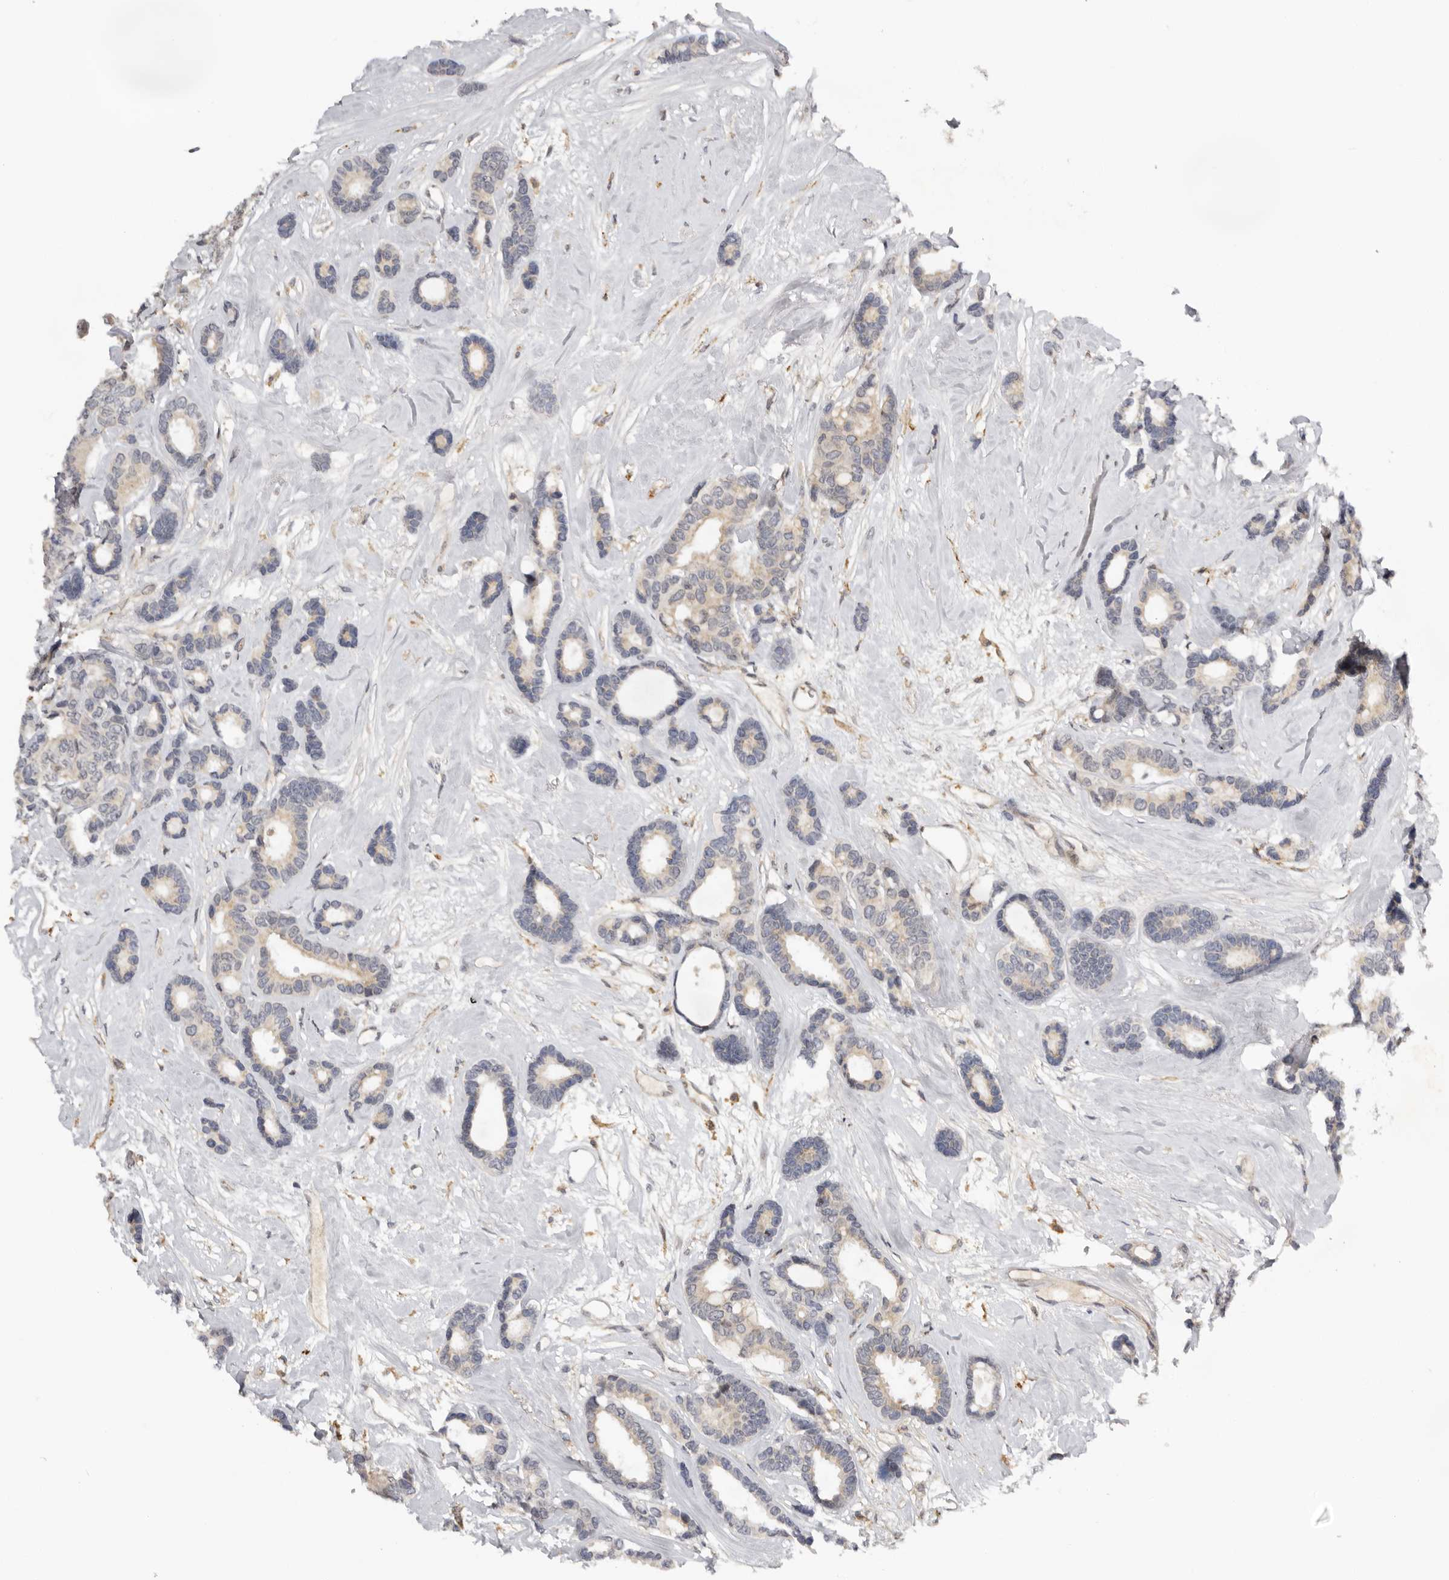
{"staining": {"intensity": "weak", "quantity": "<25%", "location": "cytoplasmic/membranous"}, "tissue": "breast cancer", "cell_type": "Tumor cells", "image_type": "cancer", "snomed": [{"axis": "morphology", "description": "Duct carcinoma"}, {"axis": "topography", "description": "Breast"}], "caption": "High power microscopy micrograph of an IHC image of breast cancer (invasive ductal carcinoma), revealing no significant expression in tumor cells.", "gene": "KIF2B", "patient": {"sex": "female", "age": 87}}